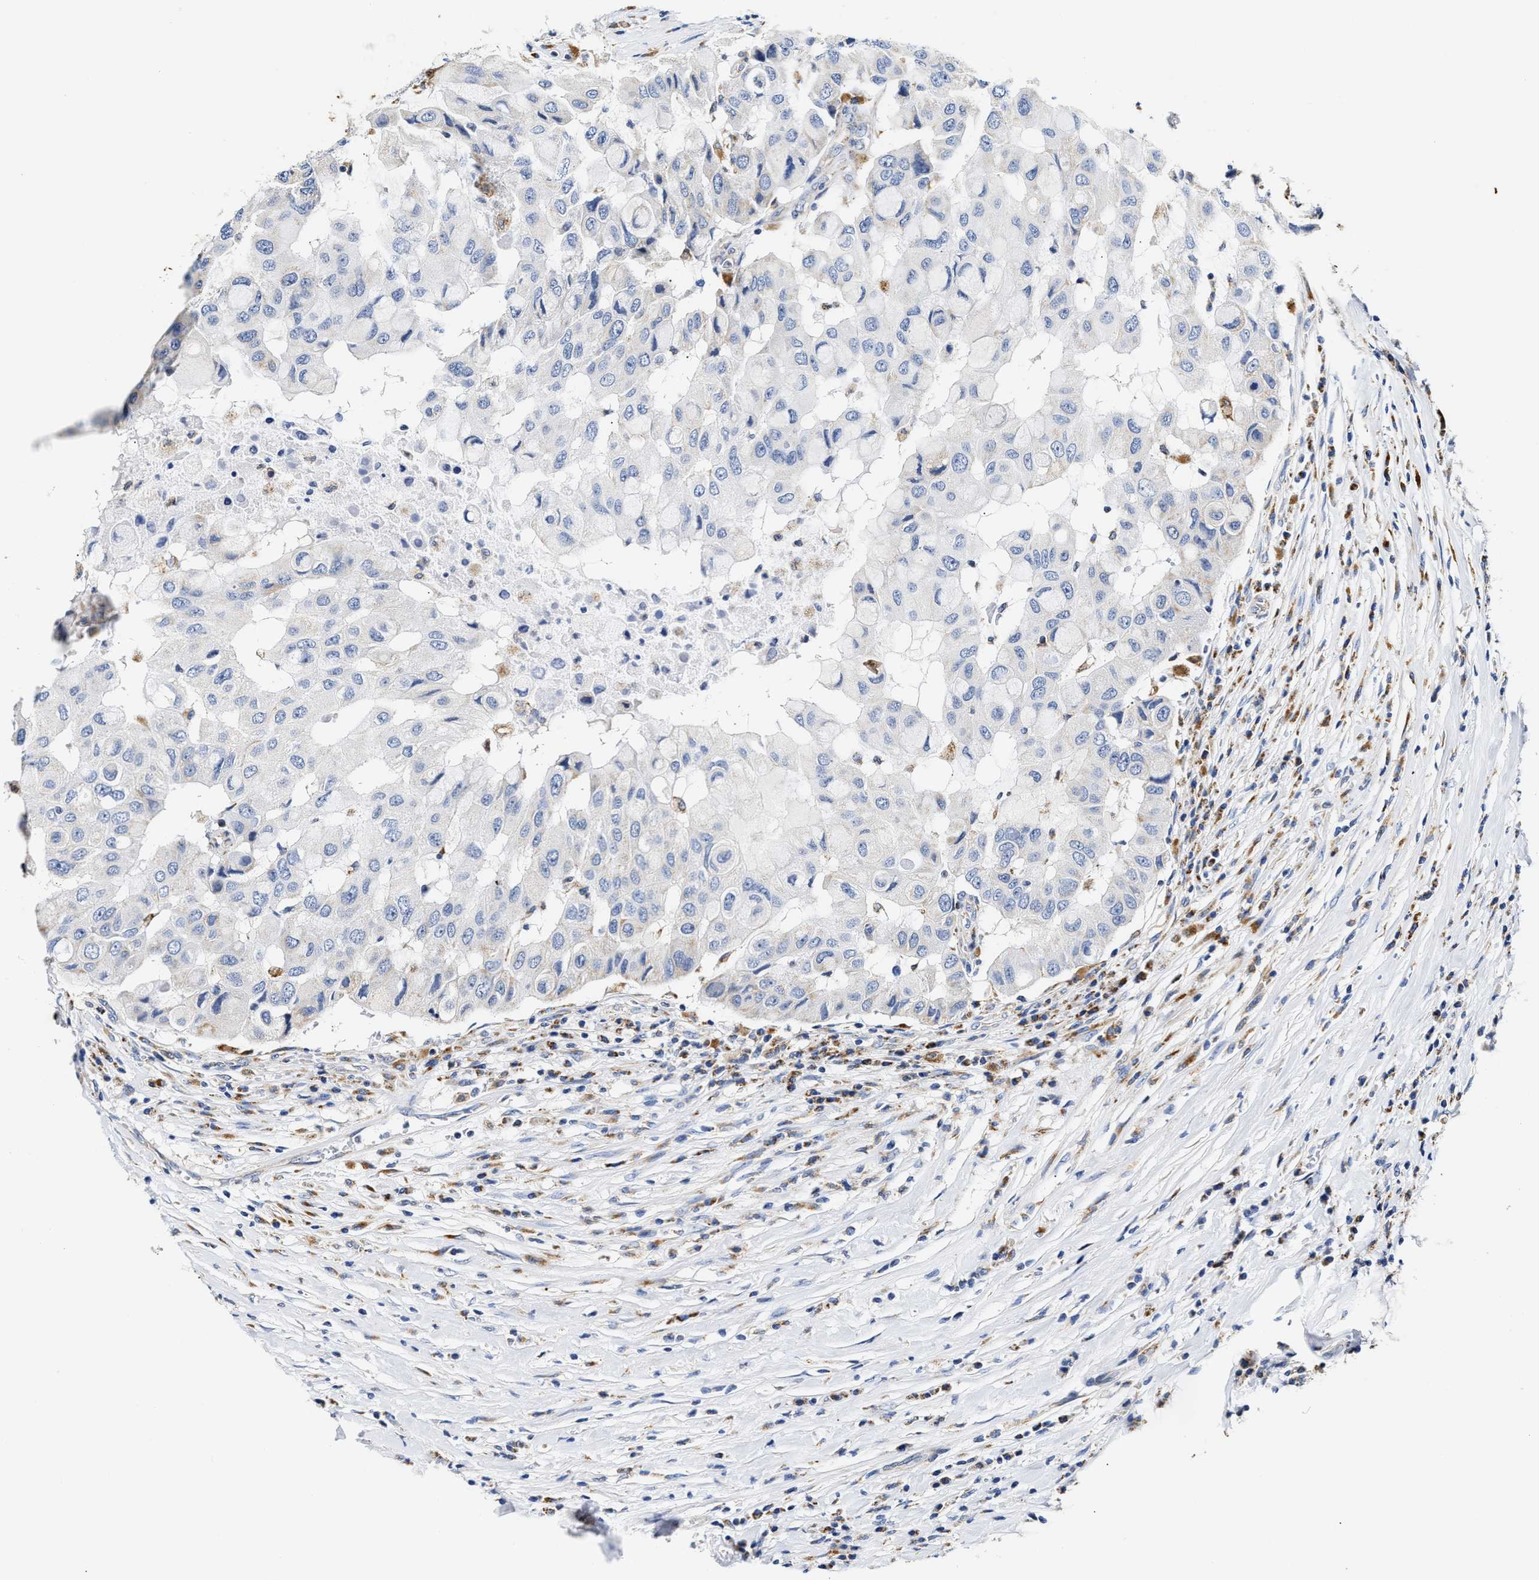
{"staining": {"intensity": "negative", "quantity": "none", "location": "none"}, "tissue": "breast cancer", "cell_type": "Tumor cells", "image_type": "cancer", "snomed": [{"axis": "morphology", "description": "Duct carcinoma"}, {"axis": "topography", "description": "Breast"}], "caption": "Tumor cells are negative for brown protein staining in breast cancer (intraductal carcinoma). Nuclei are stained in blue.", "gene": "ACADVL", "patient": {"sex": "female", "age": 27}}